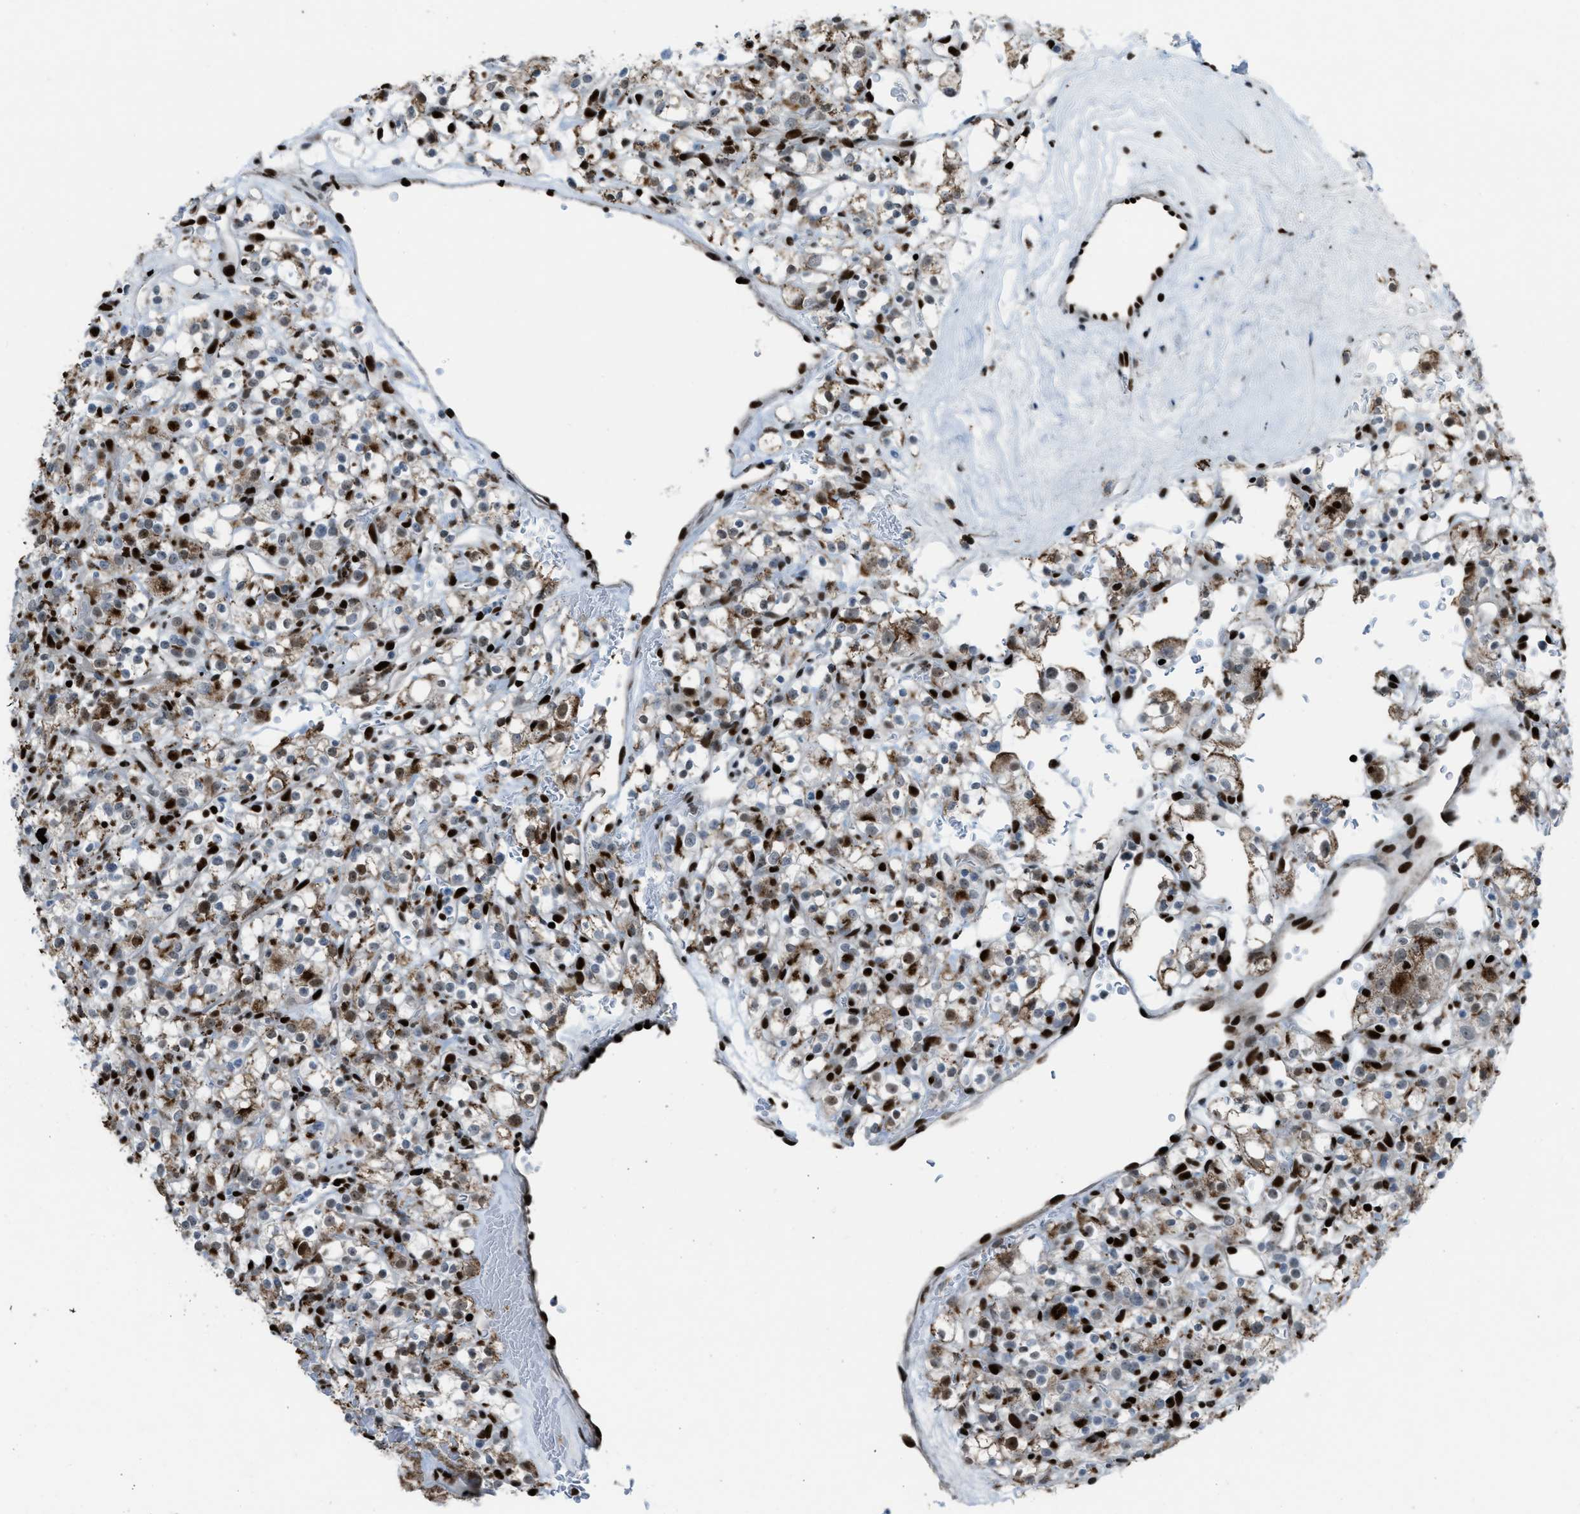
{"staining": {"intensity": "moderate", "quantity": ">75%", "location": "cytoplasmic/membranous,nuclear"}, "tissue": "renal cancer", "cell_type": "Tumor cells", "image_type": "cancer", "snomed": [{"axis": "morphology", "description": "Normal tissue, NOS"}, {"axis": "morphology", "description": "Adenocarcinoma, NOS"}, {"axis": "topography", "description": "Kidney"}], "caption": "A histopathology image of adenocarcinoma (renal) stained for a protein shows moderate cytoplasmic/membranous and nuclear brown staining in tumor cells.", "gene": "SLFN5", "patient": {"sex": "female", "age": 72}}